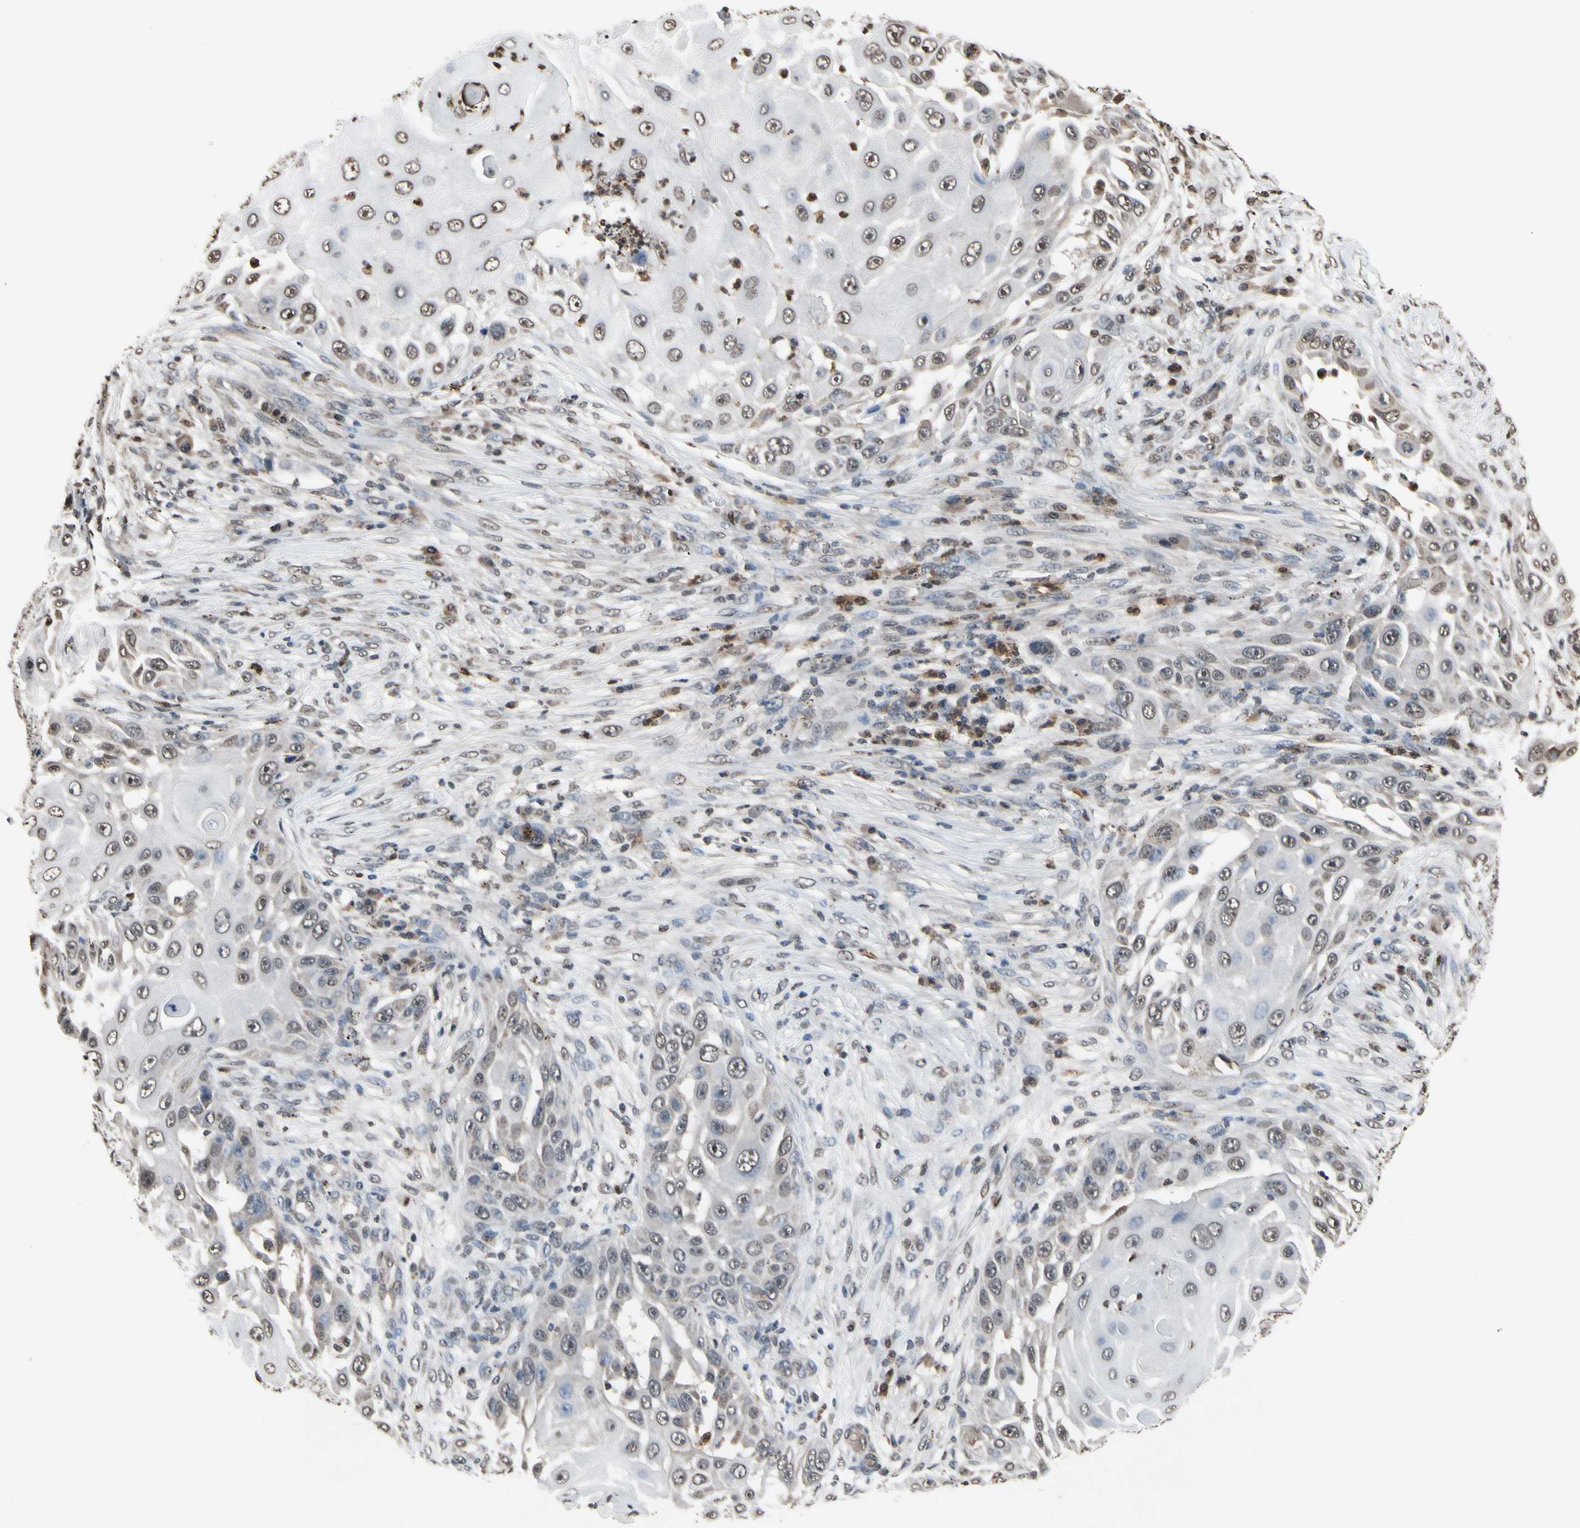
{"staining": {"intensity": "negative", "quantity": "none", "location": "none"}, "tissue": "skin cancer", "cell_type": "Tumor cells", "image_type": "cancer", "snomed": [{"axis": "morphology", "description": "Squamous cell carcinoma, NOS"}, {"axis": "topography", "description": "Skin"}], "caption": "IHC micrograph of human skin cancer stained for a protein (brown), which displays no expression in tumor cells. Nuclei are stained in blue.", "gene": "HIPK2", "patient": {"sex": "female", "age": 44}}